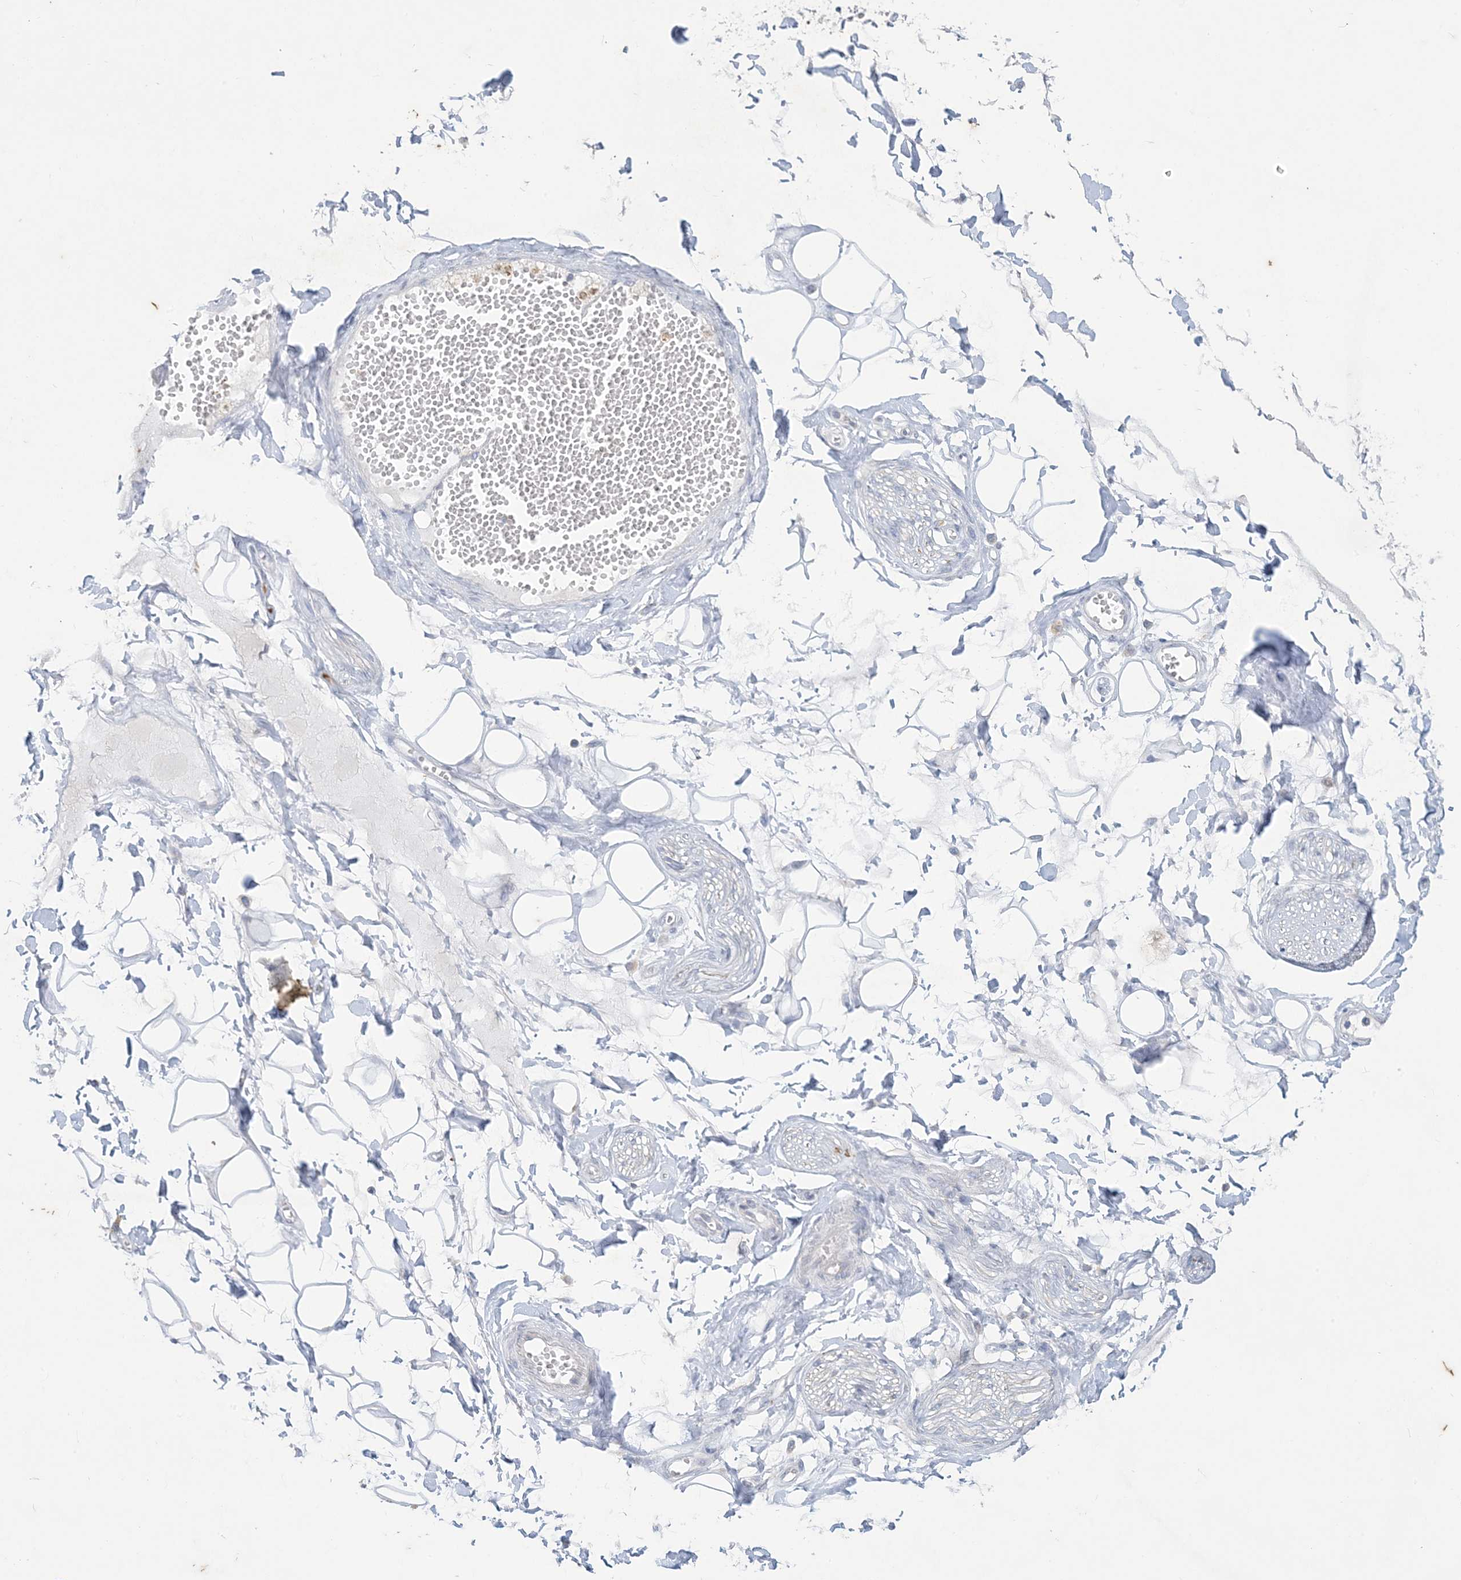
{"staining": {"intensity": "negative", "quantity": "none", "location": "none"}, "tissue": "adipose tissue", "cell_type": "Adipocytes", "image_type": "normal", "snomed": [{"axis": "morphology", "description": "Normal tissue, NOS"}, {"axis": "morphology", "description": "Inflammation, NOS"}, {"axis": "topography", "description": "Salivary gland"}, {"axis": "topography", "description": "Peripheral nerve tissue"}], "caption": "Adipose tissue was stained to show a protein in brown. There is no significant positivity in adipocytes. Nuclei are stained in blue.", "gene": "KIF3A", "patient": {"sex": "female", "age": 75}}